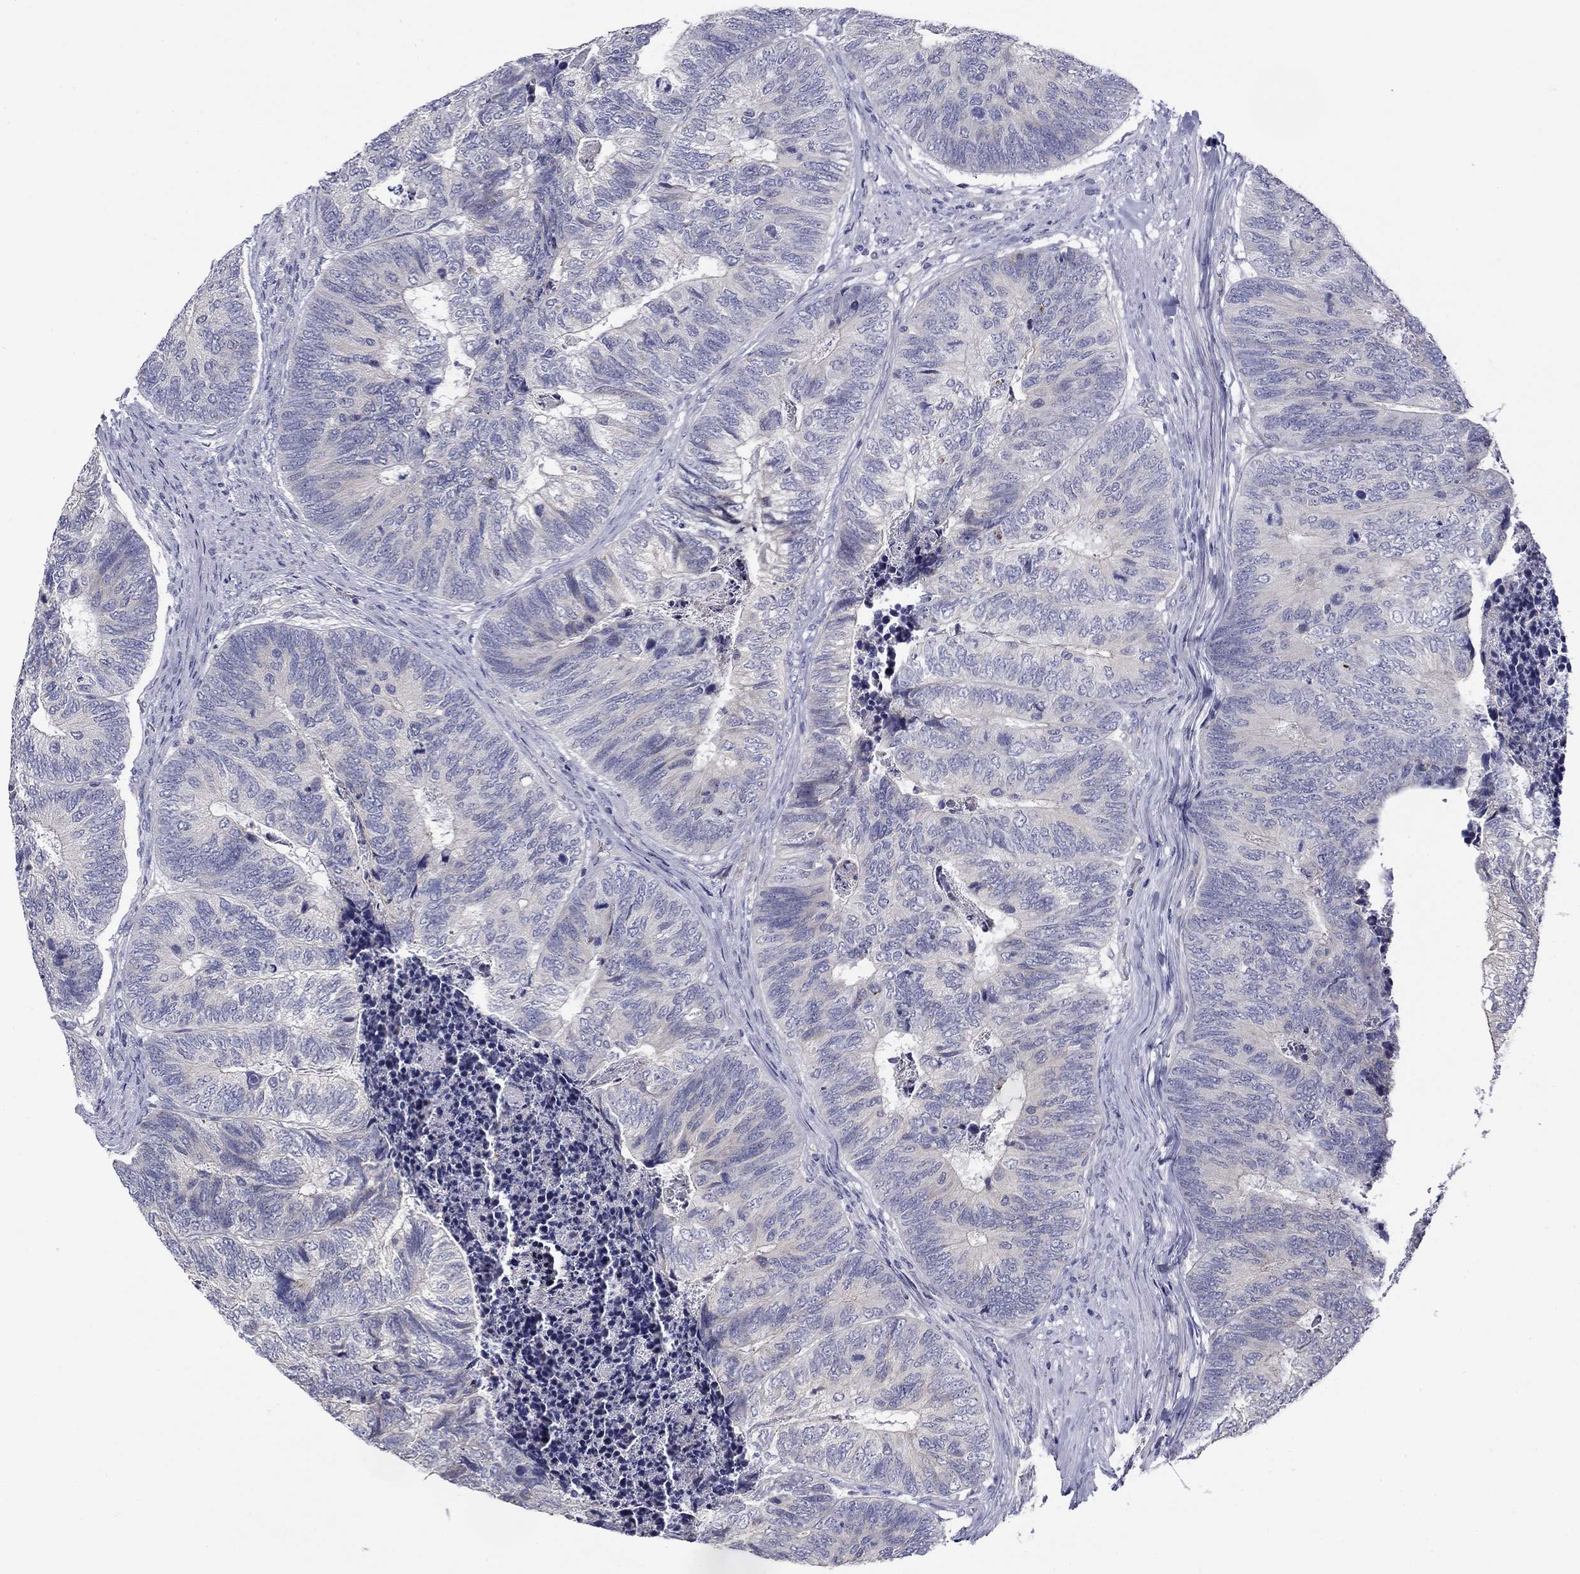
{"staining": {"intensity": "negative", "quantity": "none", "location": "none"}, "tissue": "colorectal cancer", "cell_type": "Tumor cells", "image_type": "cancer", "snomed": [{"axis": "morphology", "description": "Adenocarcinoma, NOS"}, {"axis": "topography", "description": "Colon"}], "caption": "High power microscopy micrograph of an IHC image of adenocarcinoma (colorectal), revealing no significant expression in tumor cells.", "gene": "SPATA7", "patient": {"sex": "female", "age": 67}}